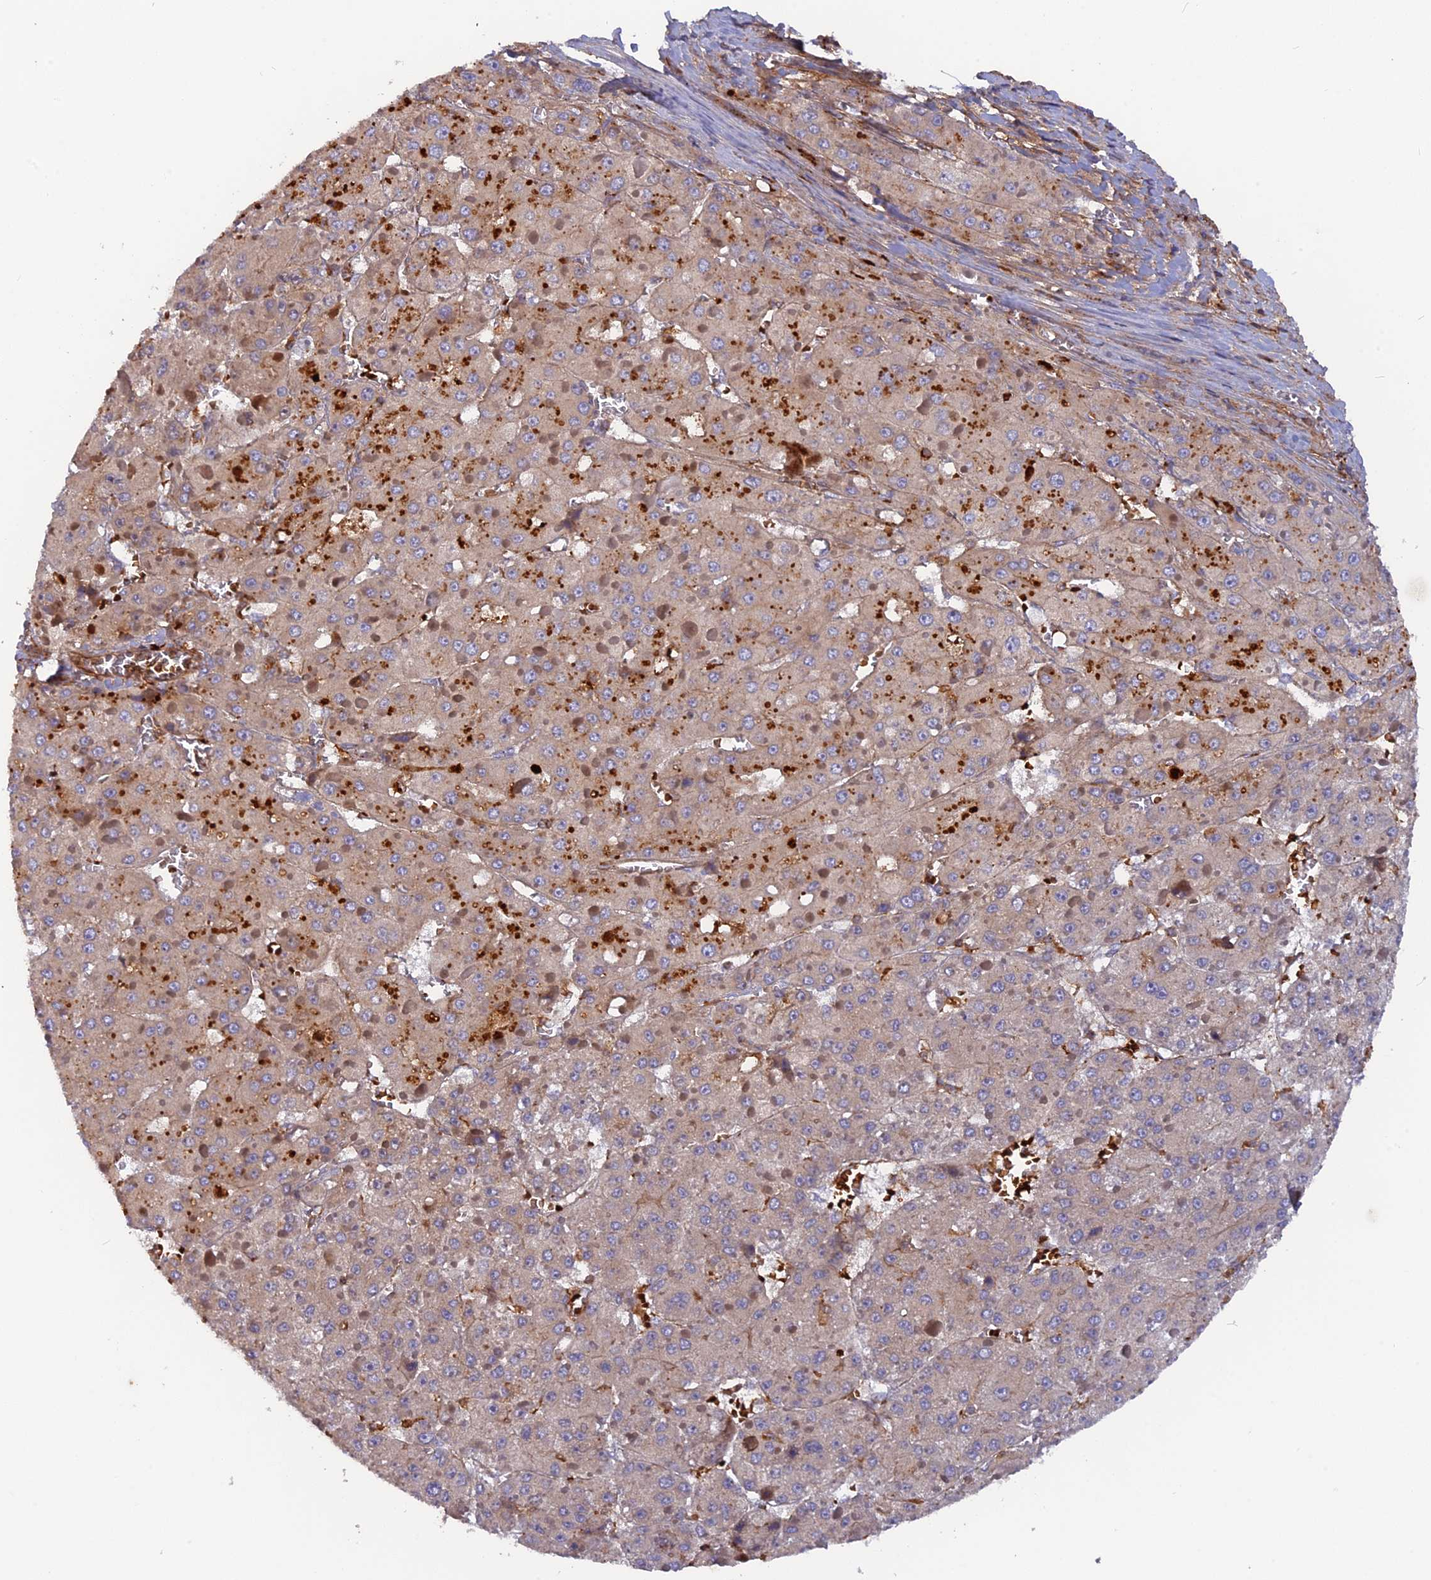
{"staining": {"intensity": "weak", "quantity": "<25%", "location": "cytoplasmic/membranous"}, "tissue": "liver cancer", "cell_type": "Tumor cells", "image_type": "cancer", "snomed": [{"axis": "morphology", "description": "Carcinoma, Hepatocellular, NOS"}, {"axis": "topography", "description": "Liver"}], "caption": "A photomicrograph of human hepatocellular carcinoma (liver) is negative for staining in tumor cells.", "gene": "CPNE7", "patient": {"sex": "female", "age": 73}}